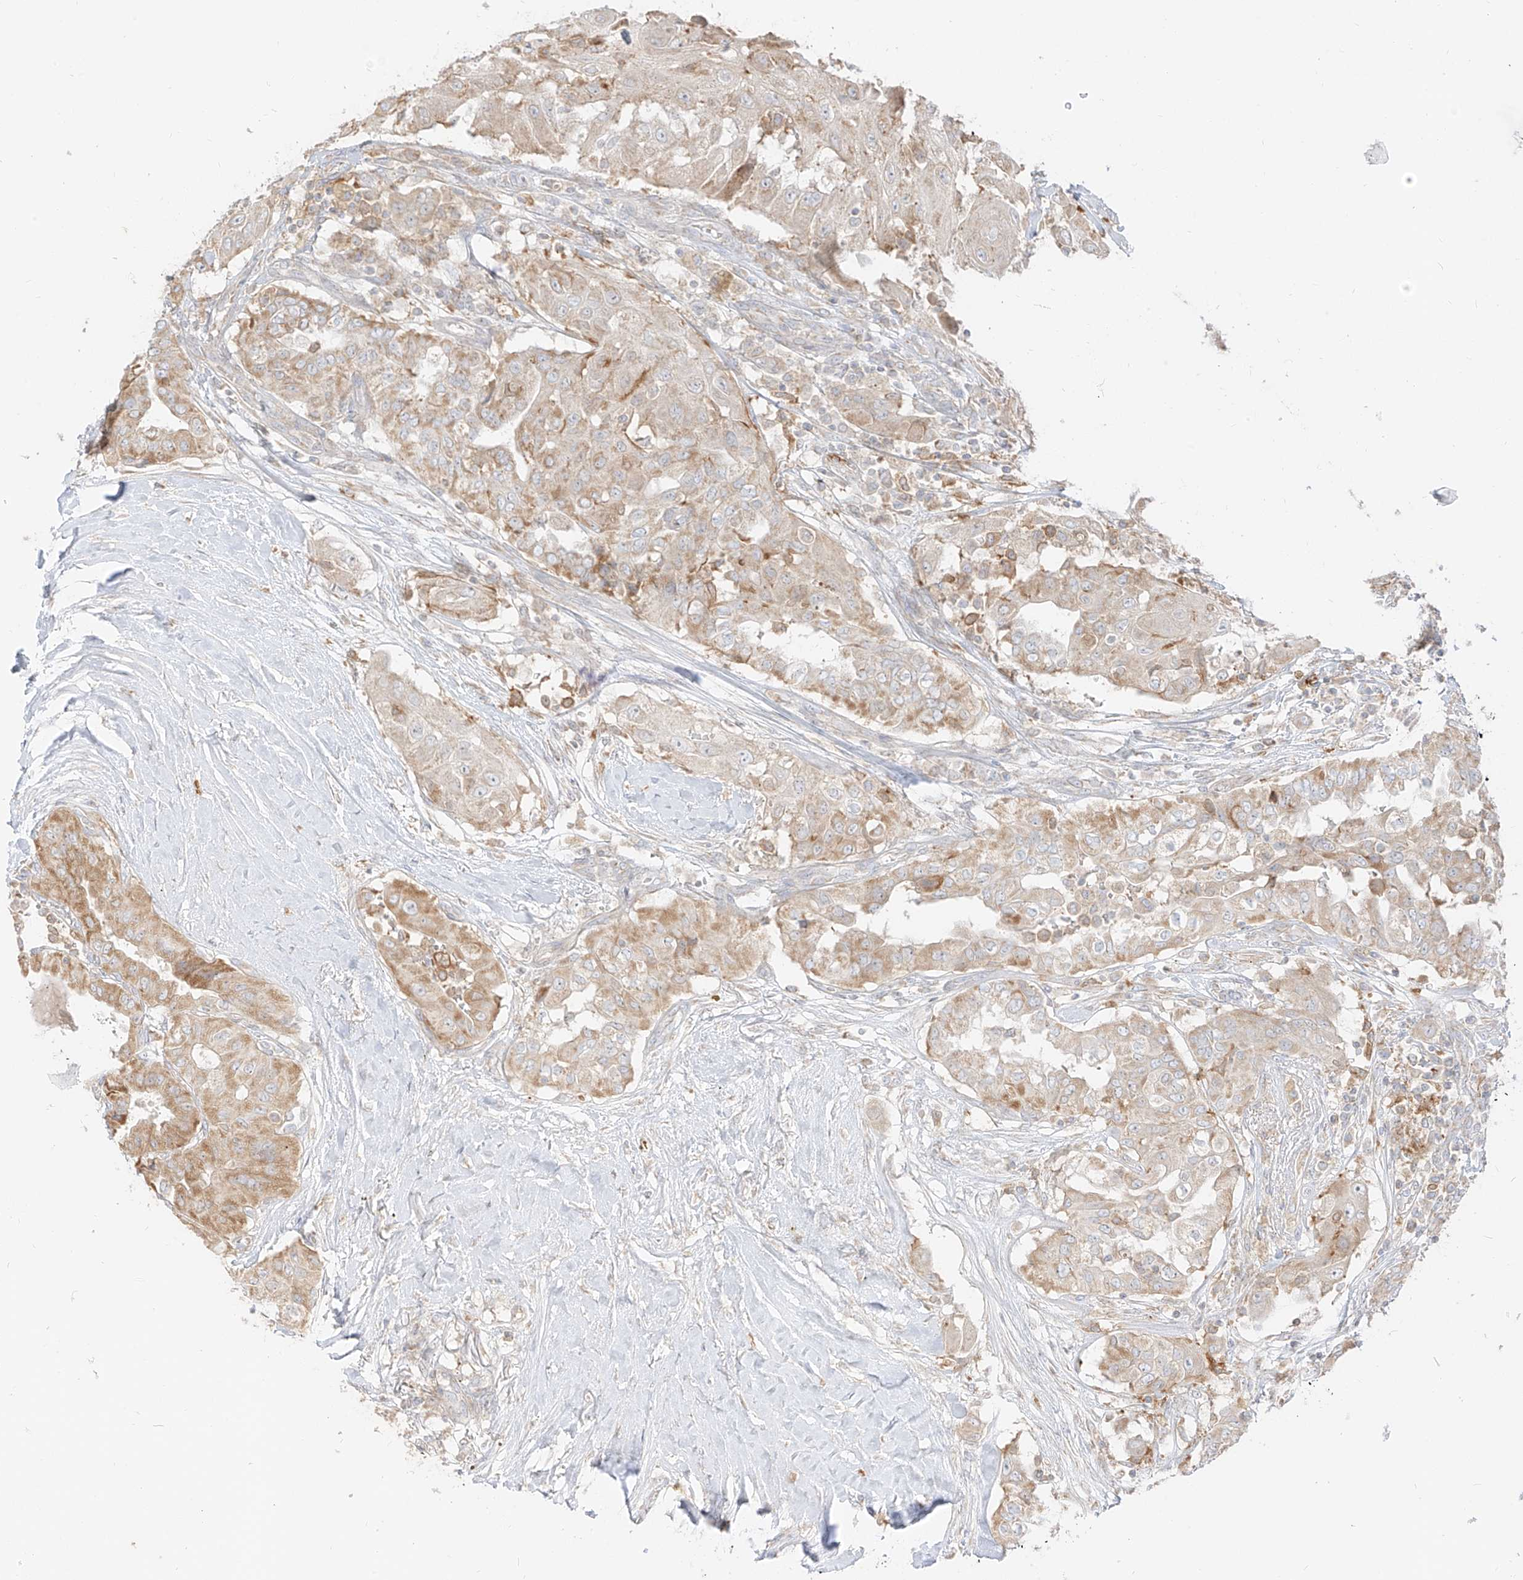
{"staining": {"intensity": "moderate", "quantity": ">75%", "location": "cytoplasmic/membranous"}, "tissue": "thyroid cancer", "cell_type": "Tumor cells", "image_type": "cancer", "snomed": [{"axis": "morphology", "description": "Papillary adenocarcinoma, NOS"}, {"axis": "topography", "description": "Thyroid gland"}], "caption": "Thyroid papillary adenocarcinoma stained with a brown dye displays moderate cytoplasmic/membranous positive expression in about >75% of tumor cells.", "gene": "ZIM3", "patient": {"sex": "female", "age": 59}}